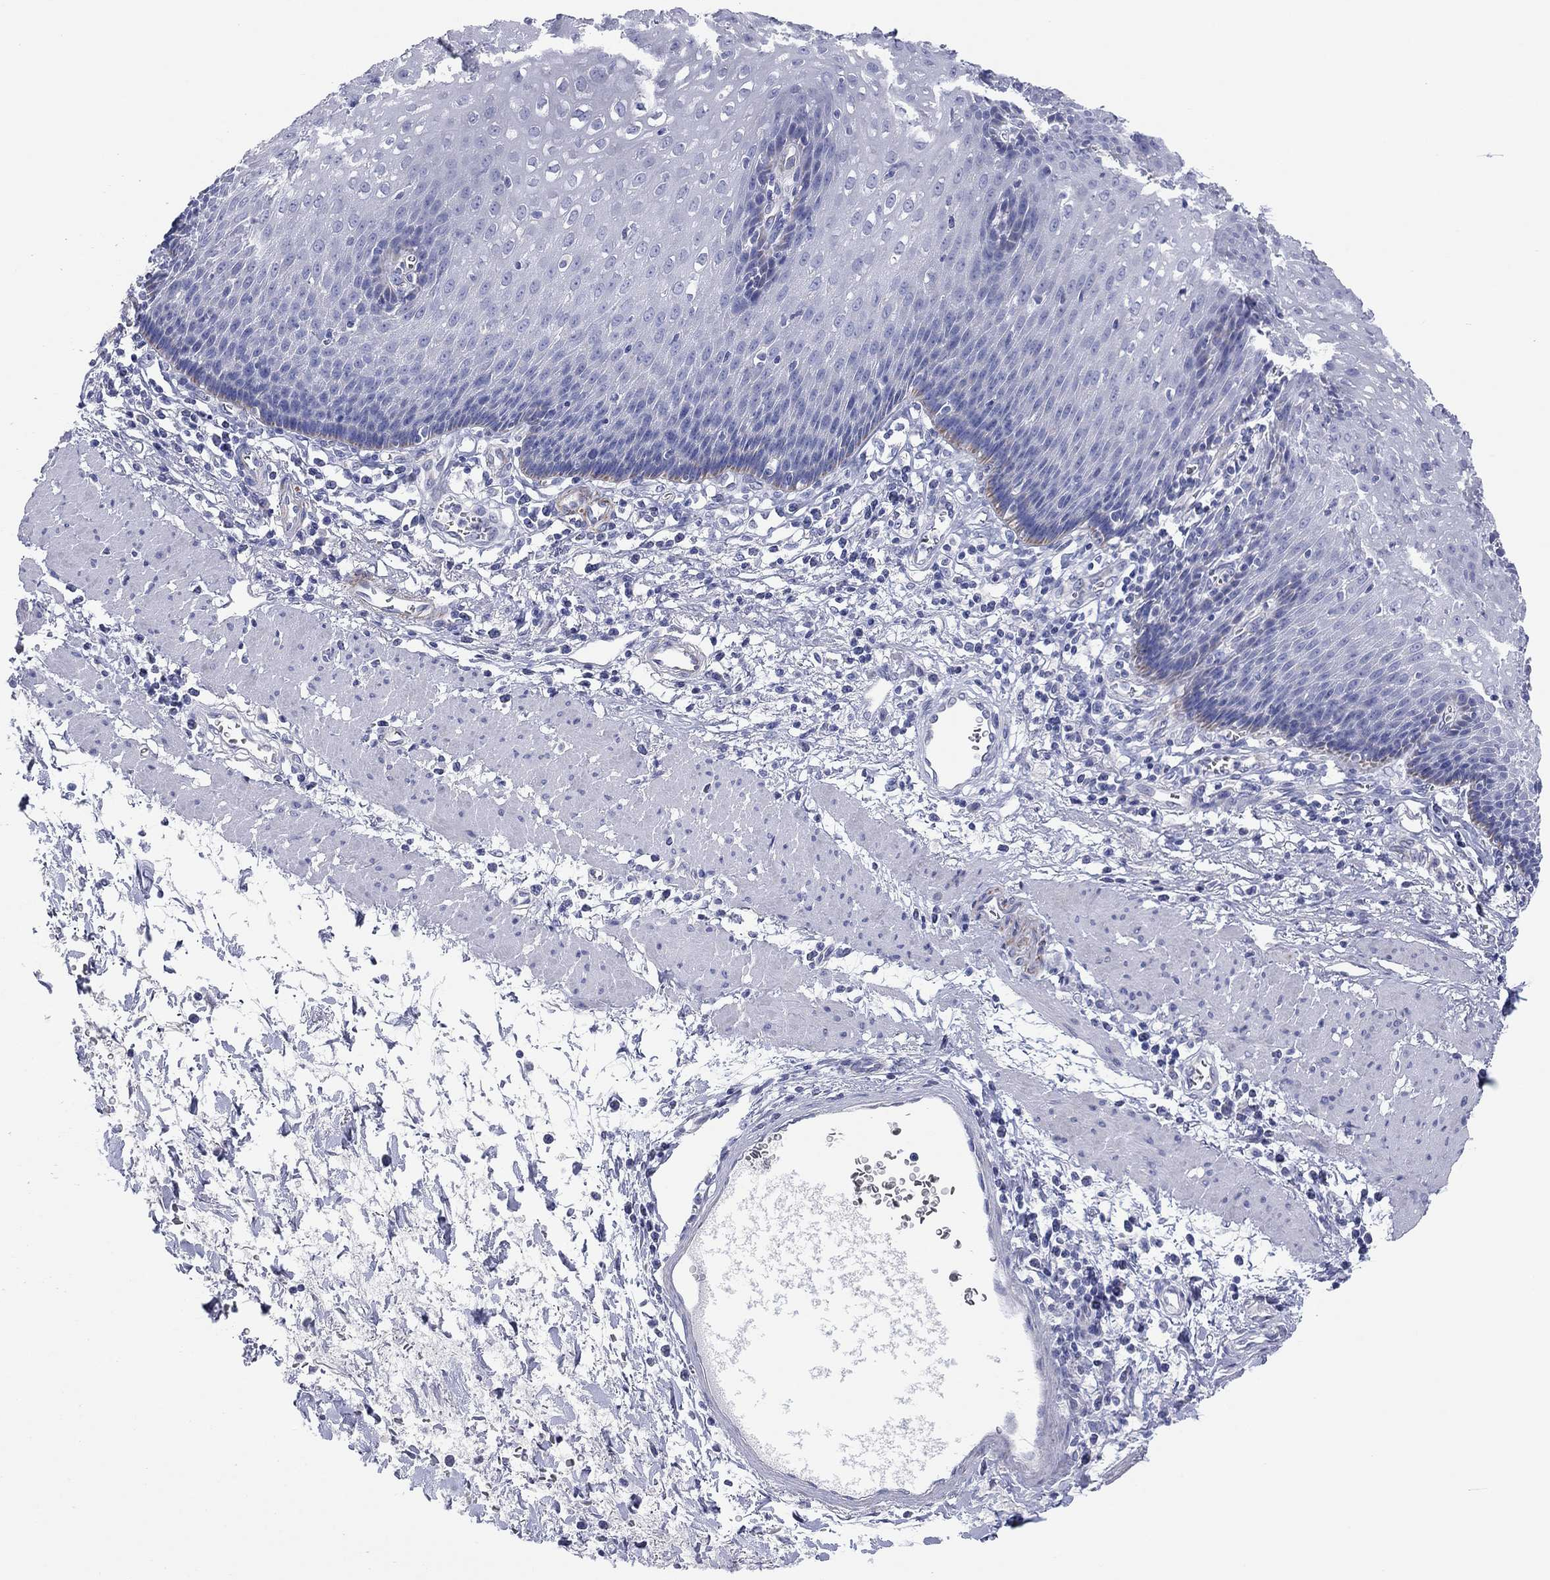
{"staining": {"intensity": "negative", "quantity": "none", "location": "none"}, "tissue": "esophagus", "cell_type": "Squamous epithelial cells", "image_type": "normal", "snomed": [{"axis": "morphology", "description": "Normal tissue, NOS"}, {"axis": "topography", "description": "Esophagus"}], "caption": "IHC photomicrograph of benign human esophagus stained for a protein (brown), which displays no expression in squamous epithelial cells.", "gene": "MGST3", "patient": {"sex": "male", "age": 57}}